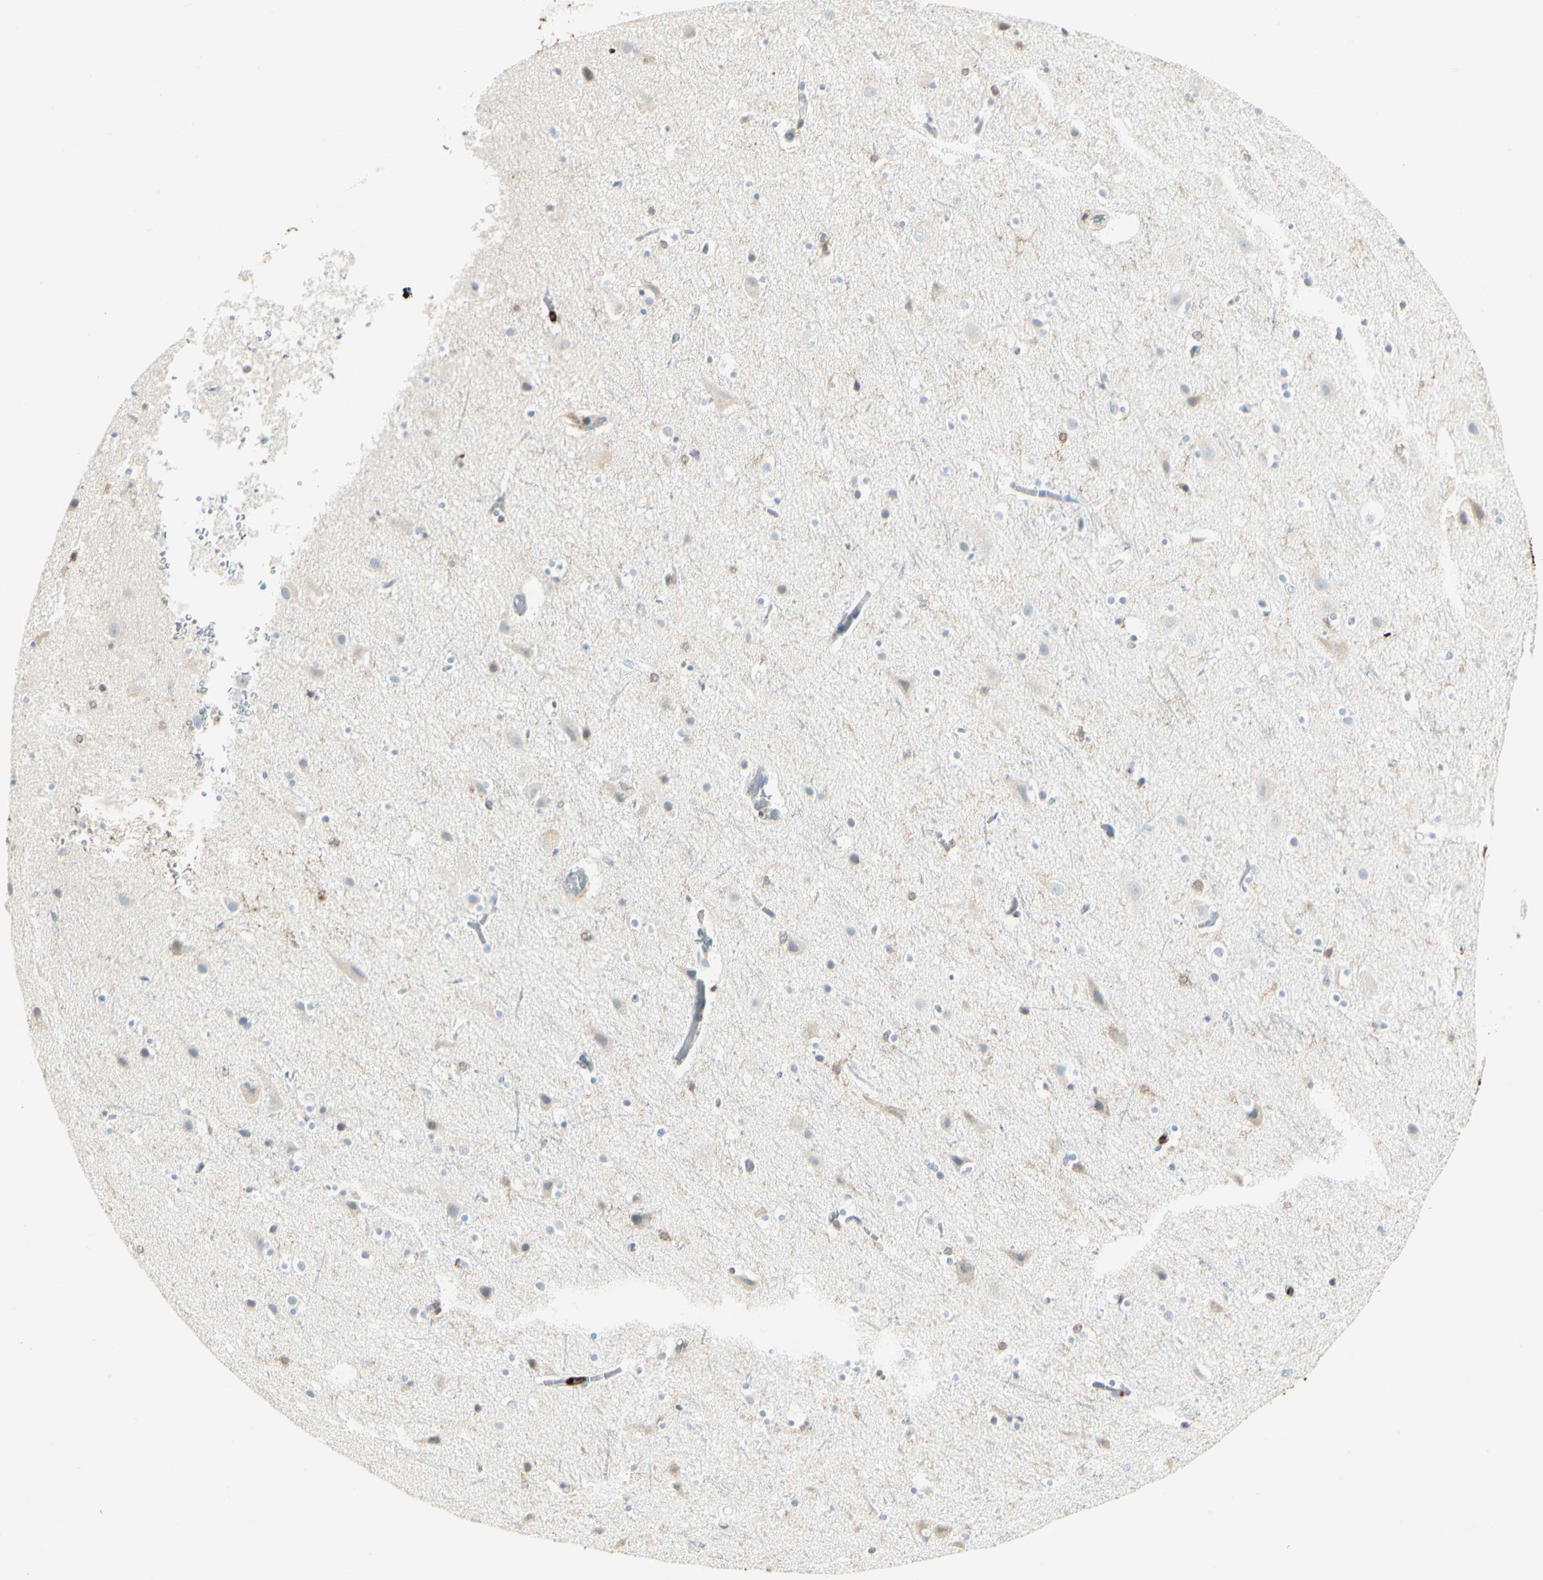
{"staining": {"intensity": "negative", "quantity": "none", "location": "none"}, "tissue": "cerebral cortex", "cell_type": "Endothelial cells", "image_type": "normal", "snomed": [{"axis": "morphology", "description": "Normal tissue, NOS"}, {"axis": "topography", "description": "Cerebral cortex"}], "caption": "Protein analysis of benign cerebral cortex shows no significant expression in endothelial cells.", "gene": "ITGB2", "patient": {"sex": "male", "age": 45}}